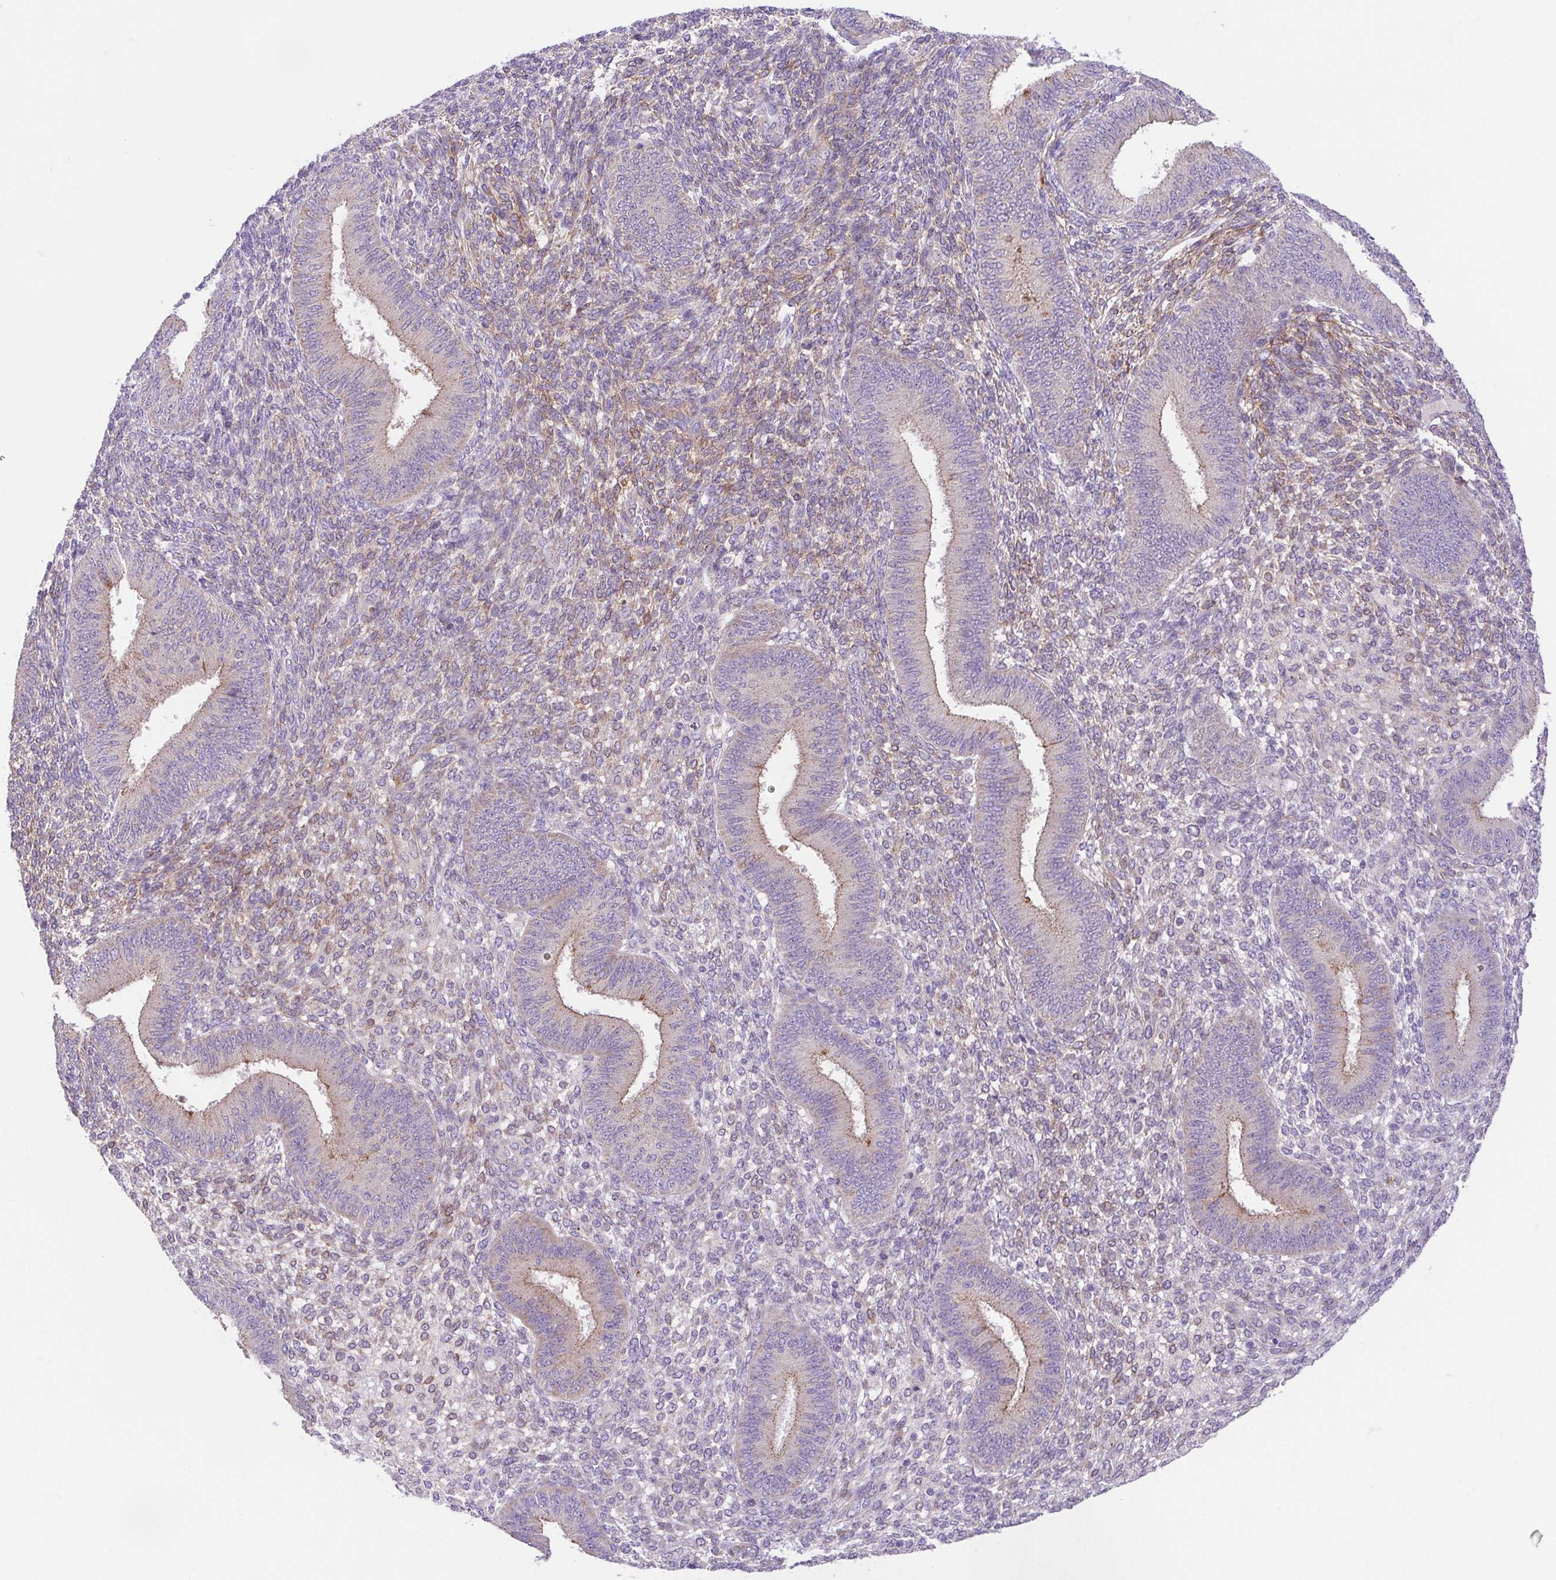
{"staining": {"intensity": "weak", "quantity": "<25%", "location": "cytoplasmic/membranous"}, "tissue": "endometrium", "cell_type": "Cells in endometrial stroma", "image_type": "normal", "snomed": [{"axis": "morphology", "description": "Normal tissue, NOS"}, {"axis": "topography", "description": "Endometrium"}], "caption": "The histopathology image demonstrates no staining of cells in endometrial stroma in unremarkable endometrium.", "gene": "SLC13A1", "patient": {"sex": "female", "age": 39}}